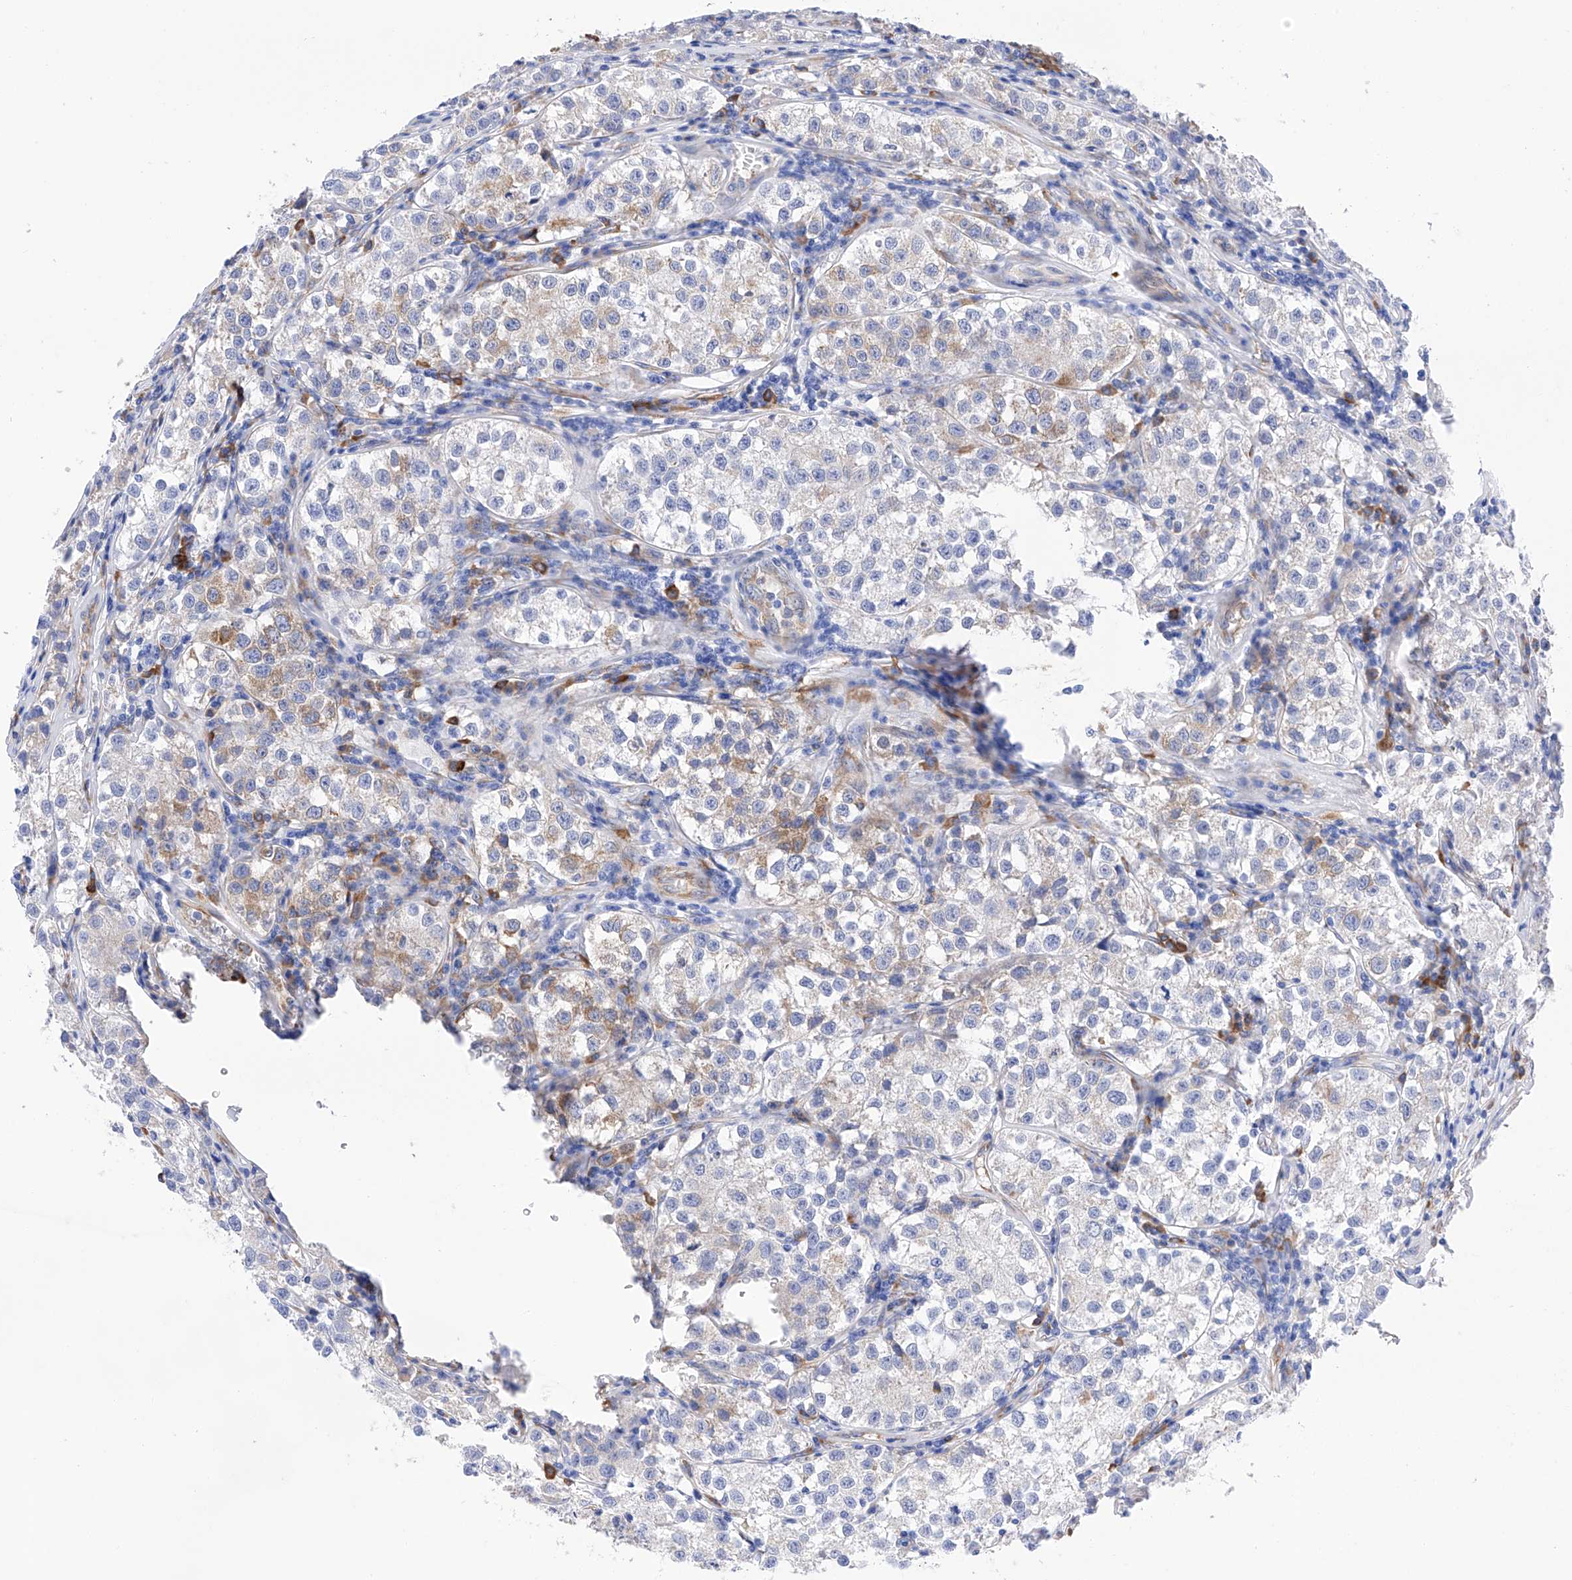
{"staining": {"intensity": "negative", "quantity": "none", "location": "none"}, "tissue": "testis cancer", "cell_type": "Tumor cells", "image_type": "cancer", "snomed": [{"axis": "morphology", "description": "Seminoma, NOS"}, {"axis": "morphology", "description": "Carcinoma, Embryonal, NOS"}, {"axis": "topography", "description": "Testis"}], "caption": "Human testis cancer (embryonal carcinoma) stained for a protein using immunohistochemistry demonstrates no positivity in tumor cells.", "gene": "PDIA5", "patient": {"sex": "male", "age": 43}}